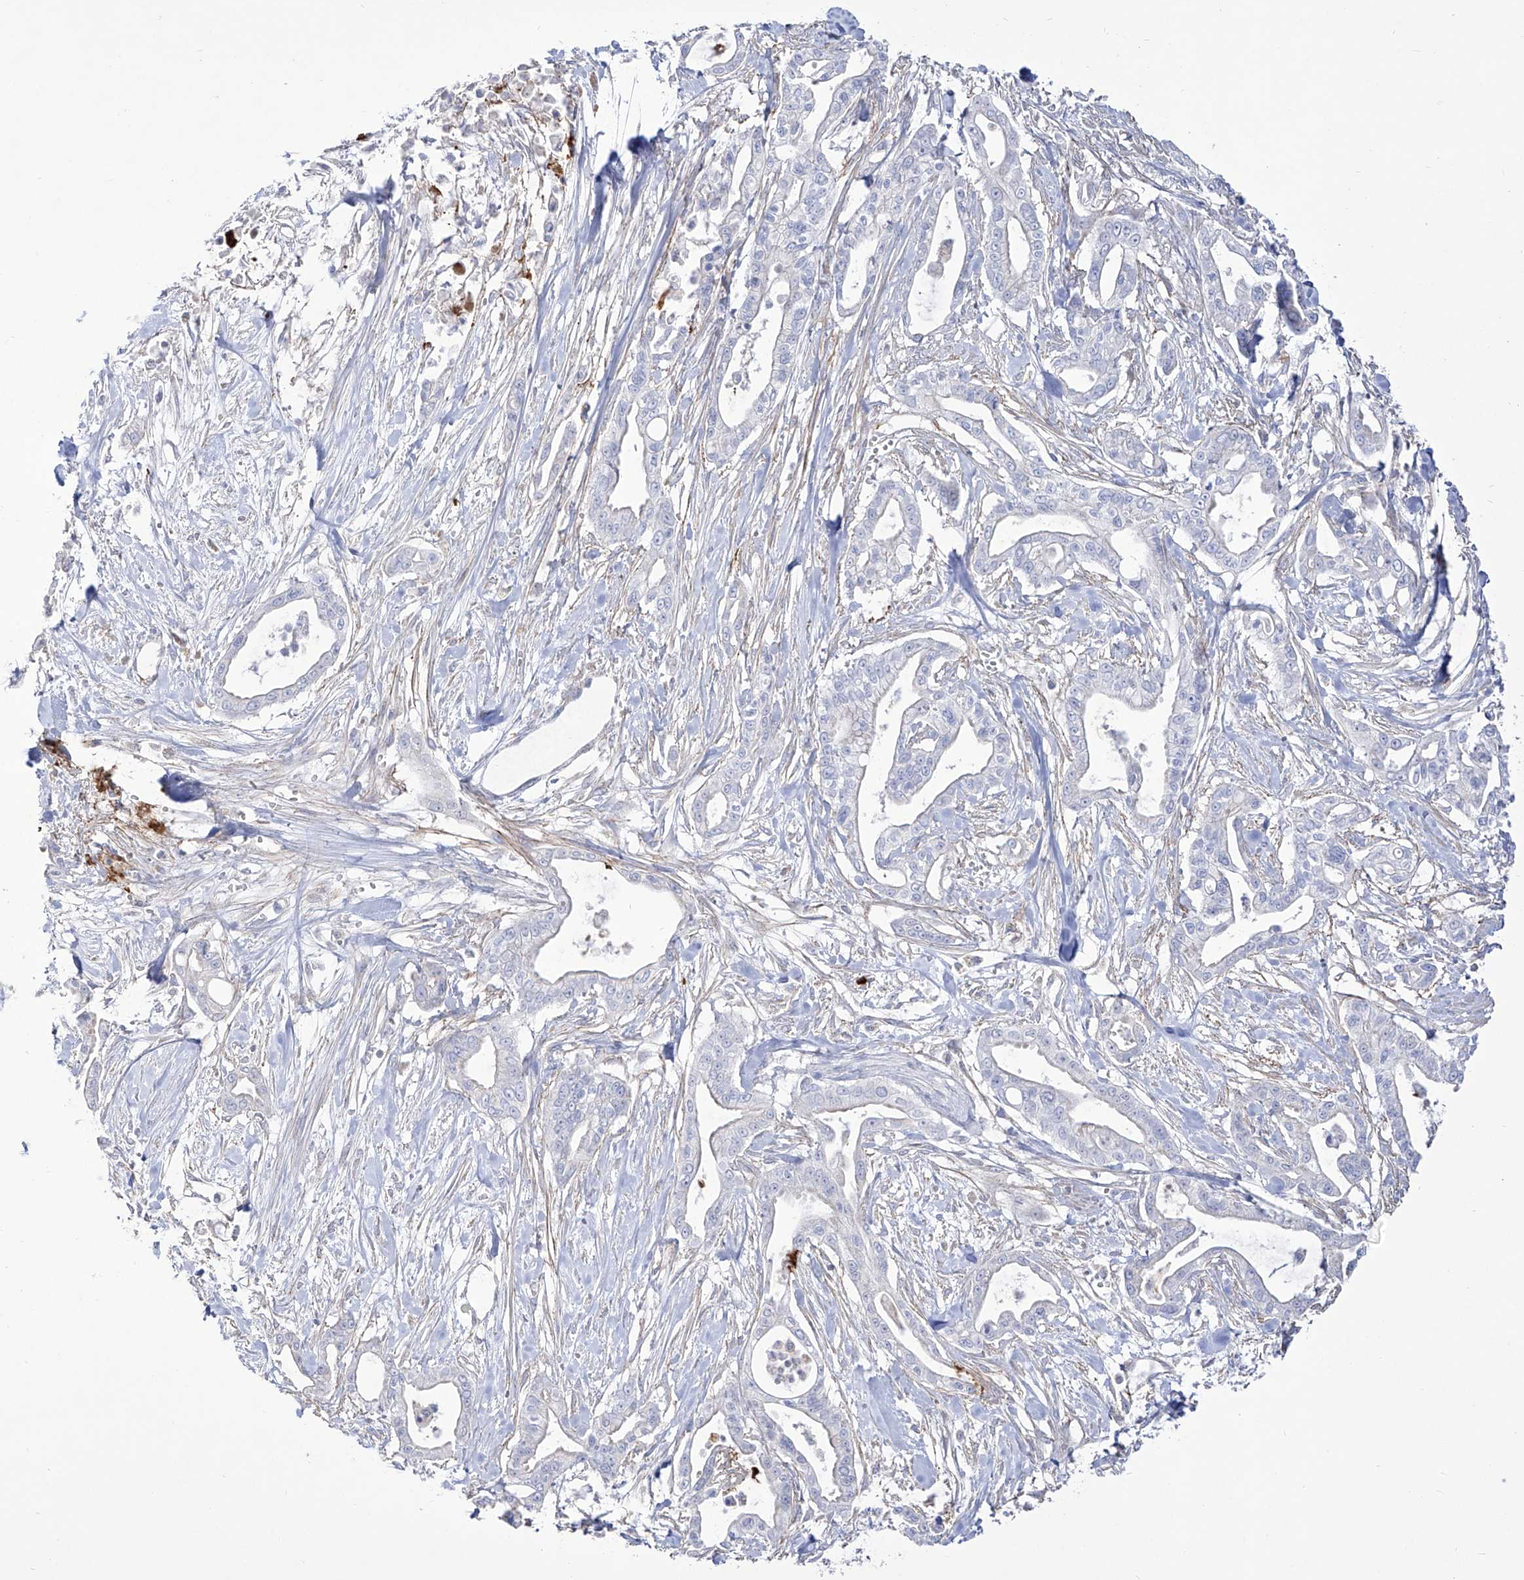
{"staining": {"intensity": "negative", "quantity": "none", "location": "none"}, "tissue": "pancreatic cancer", "cell_type": "Tumor cells", "image_type": "cancer", "snomed": [{"axis": "morphology", "description": "Adenocarcinoma, NOS"}, {"axis": "topography", "description": "Pancreas"}], "caption": "This photomicrograph is of pancreatic cancer (adenocarcinoma) stained with IHC to label a protein in brown with the nuclei are counter-stained blue. There is no positivity in tumor cells. (DAB (3,3'-diaminobenzidine) IHC visualized using brightfield microscopy, high magnification).", "gene": "RCHY1", "patient": {"sex": "male", "age": 68}}